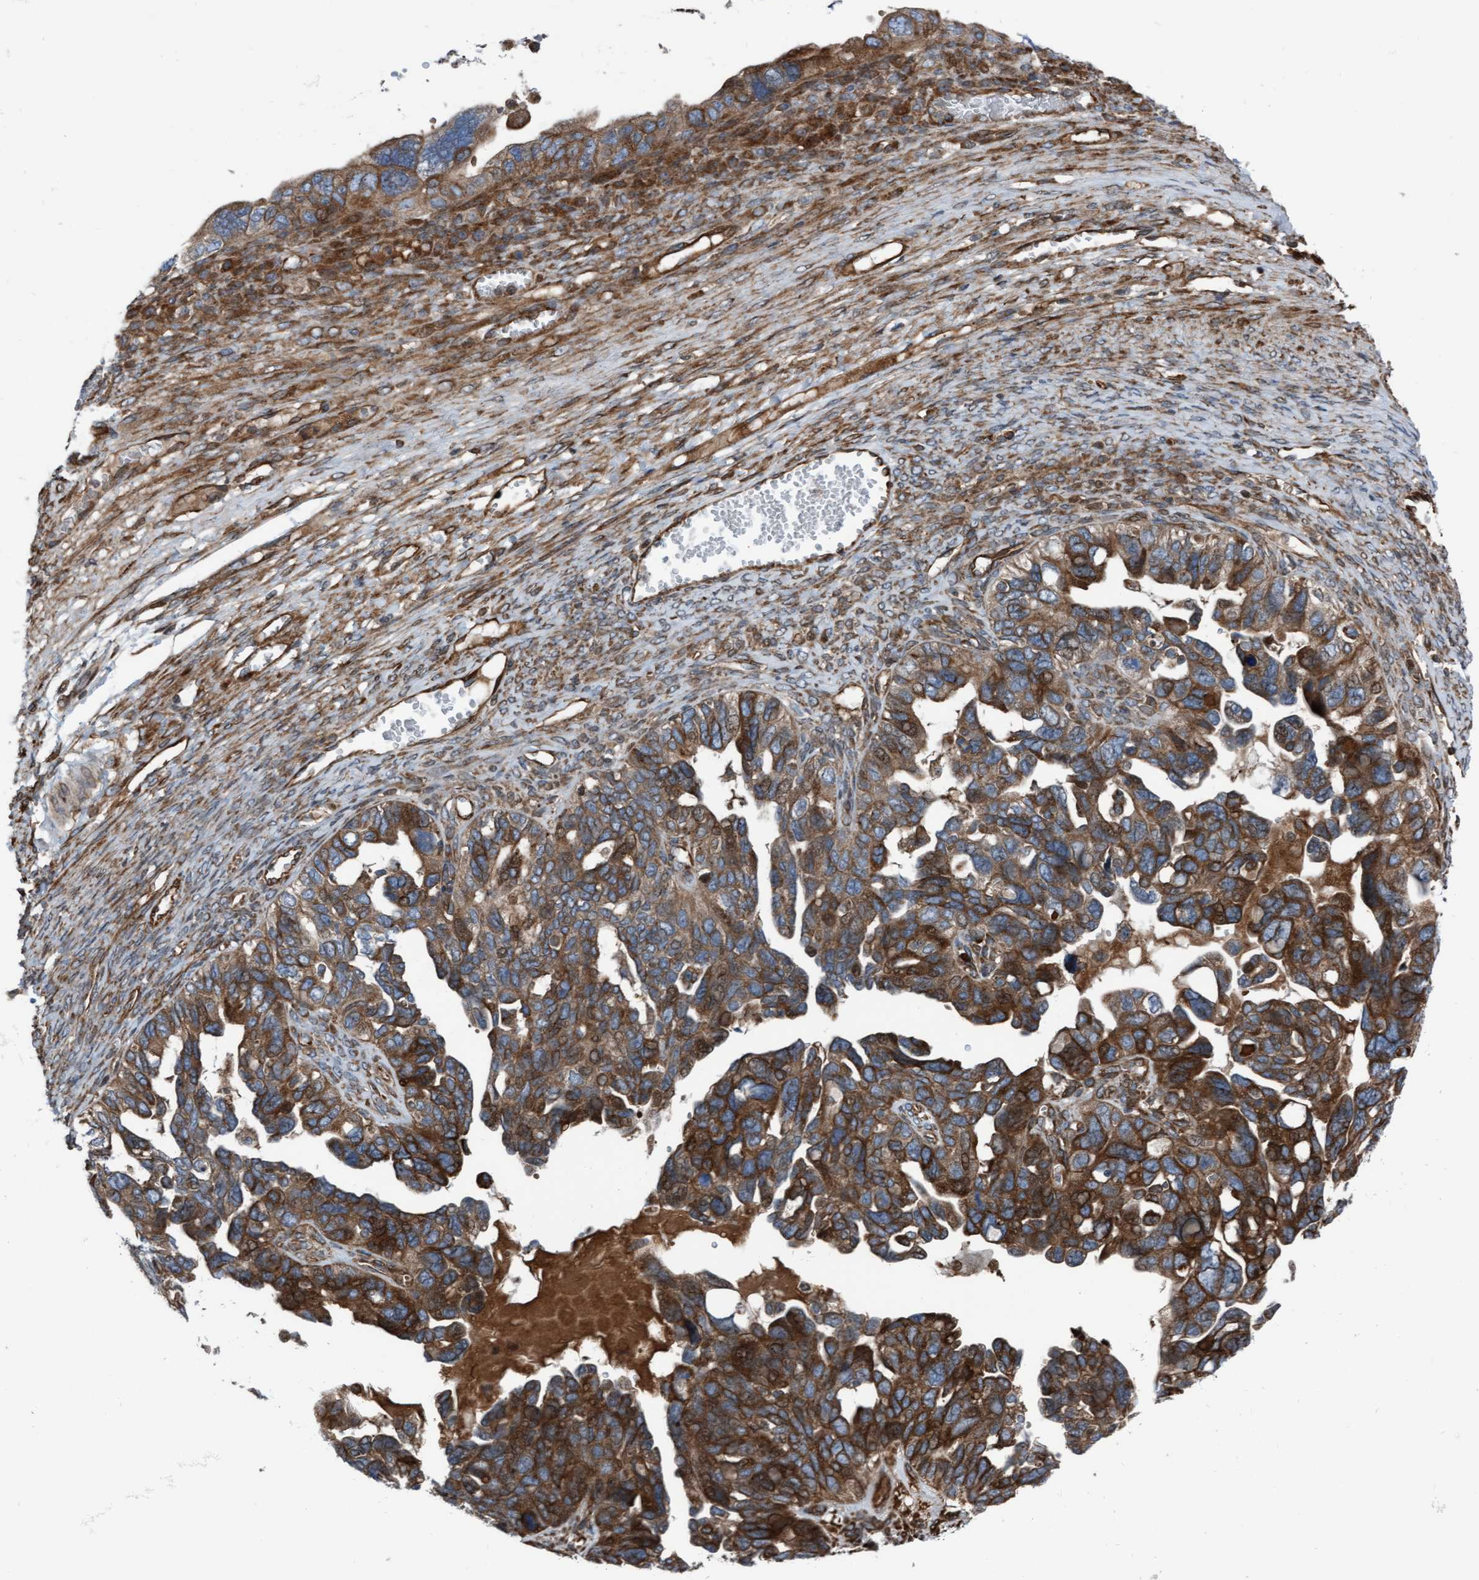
{"staining": {"intensity": "strong", "quantity": ">75%", "location": "cytoplasmic/membranous"}, "tissue": "ovarian cancer", "cell_type": "Tumor cells", "image_type": "cancer", "snomed": [{"axis": "morphology", "description": "Cystadenocarcinoma, serous, NOS"}, {"axis": "topography", "description": "Ovary"}], "caption": "DAB (3,3'-diaminobenzidine) immunohistochemical staining of ovarian cancer displays strong cytoplasmic/membranous protein staining in approximately >75% of tumor cells. (brown staining indicates protein expression, while blue staining denotes nuclei).", "gene": "RAP1GAP2", "patient": {"sex": "female", "age": 79}}